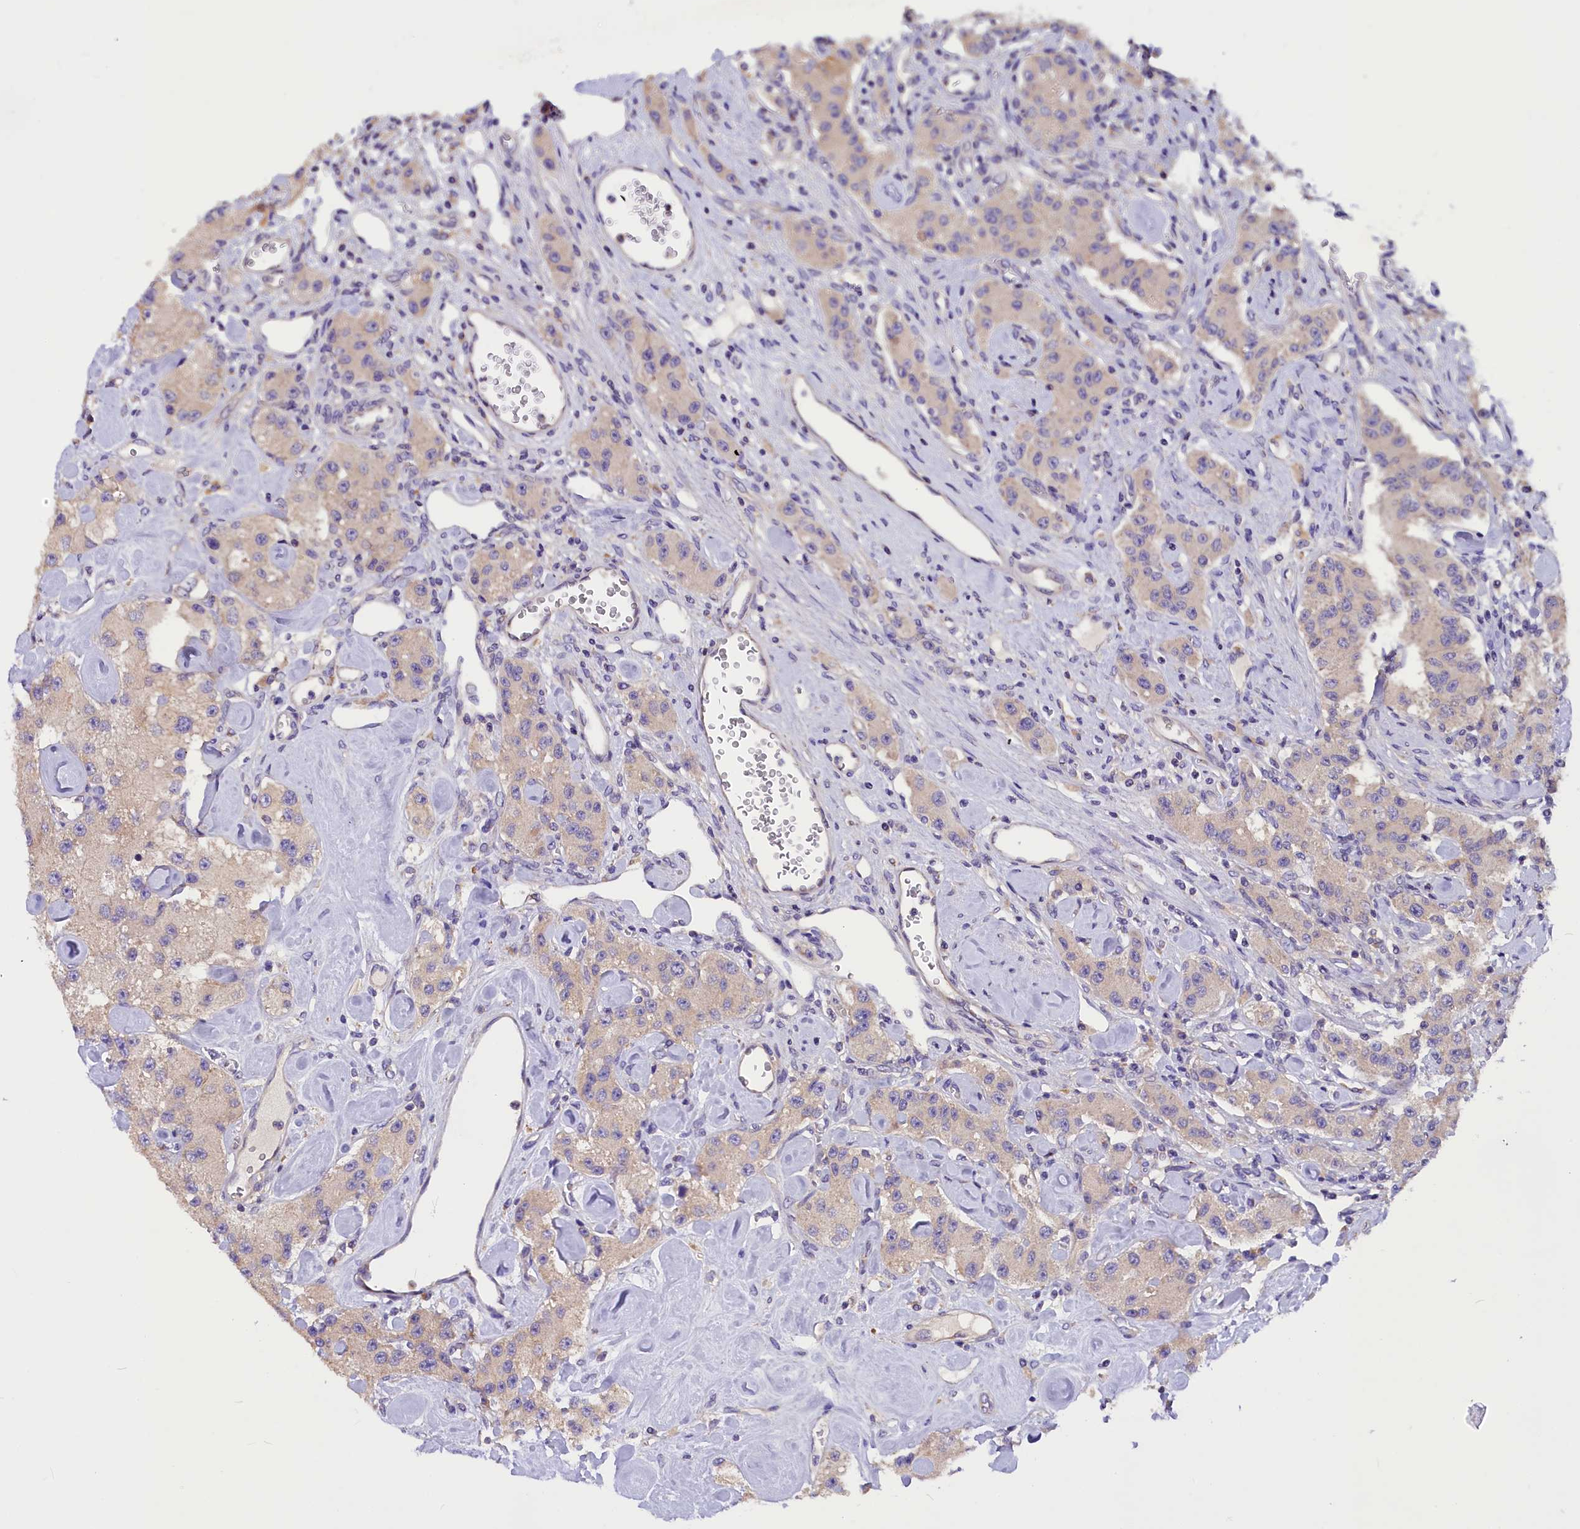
{"staining": {"intensity": "negative", "quantity": "none", "location": "none"}, "tissue": "carcinoid", "cell_type": "Tumor cells", "image_type": "cancer", "snomed": [{"axis": "morphology", "description": "Carcinoid, malignant, NOS"}, {"axis": "topography", "description": "Pancreas"}], "caption": "A photomicrograph of human carcinoid (malignant) is negative for staining in tumor cells.", "gene": "AP3B2", "patient": {"sex": "male", "age": 41}}